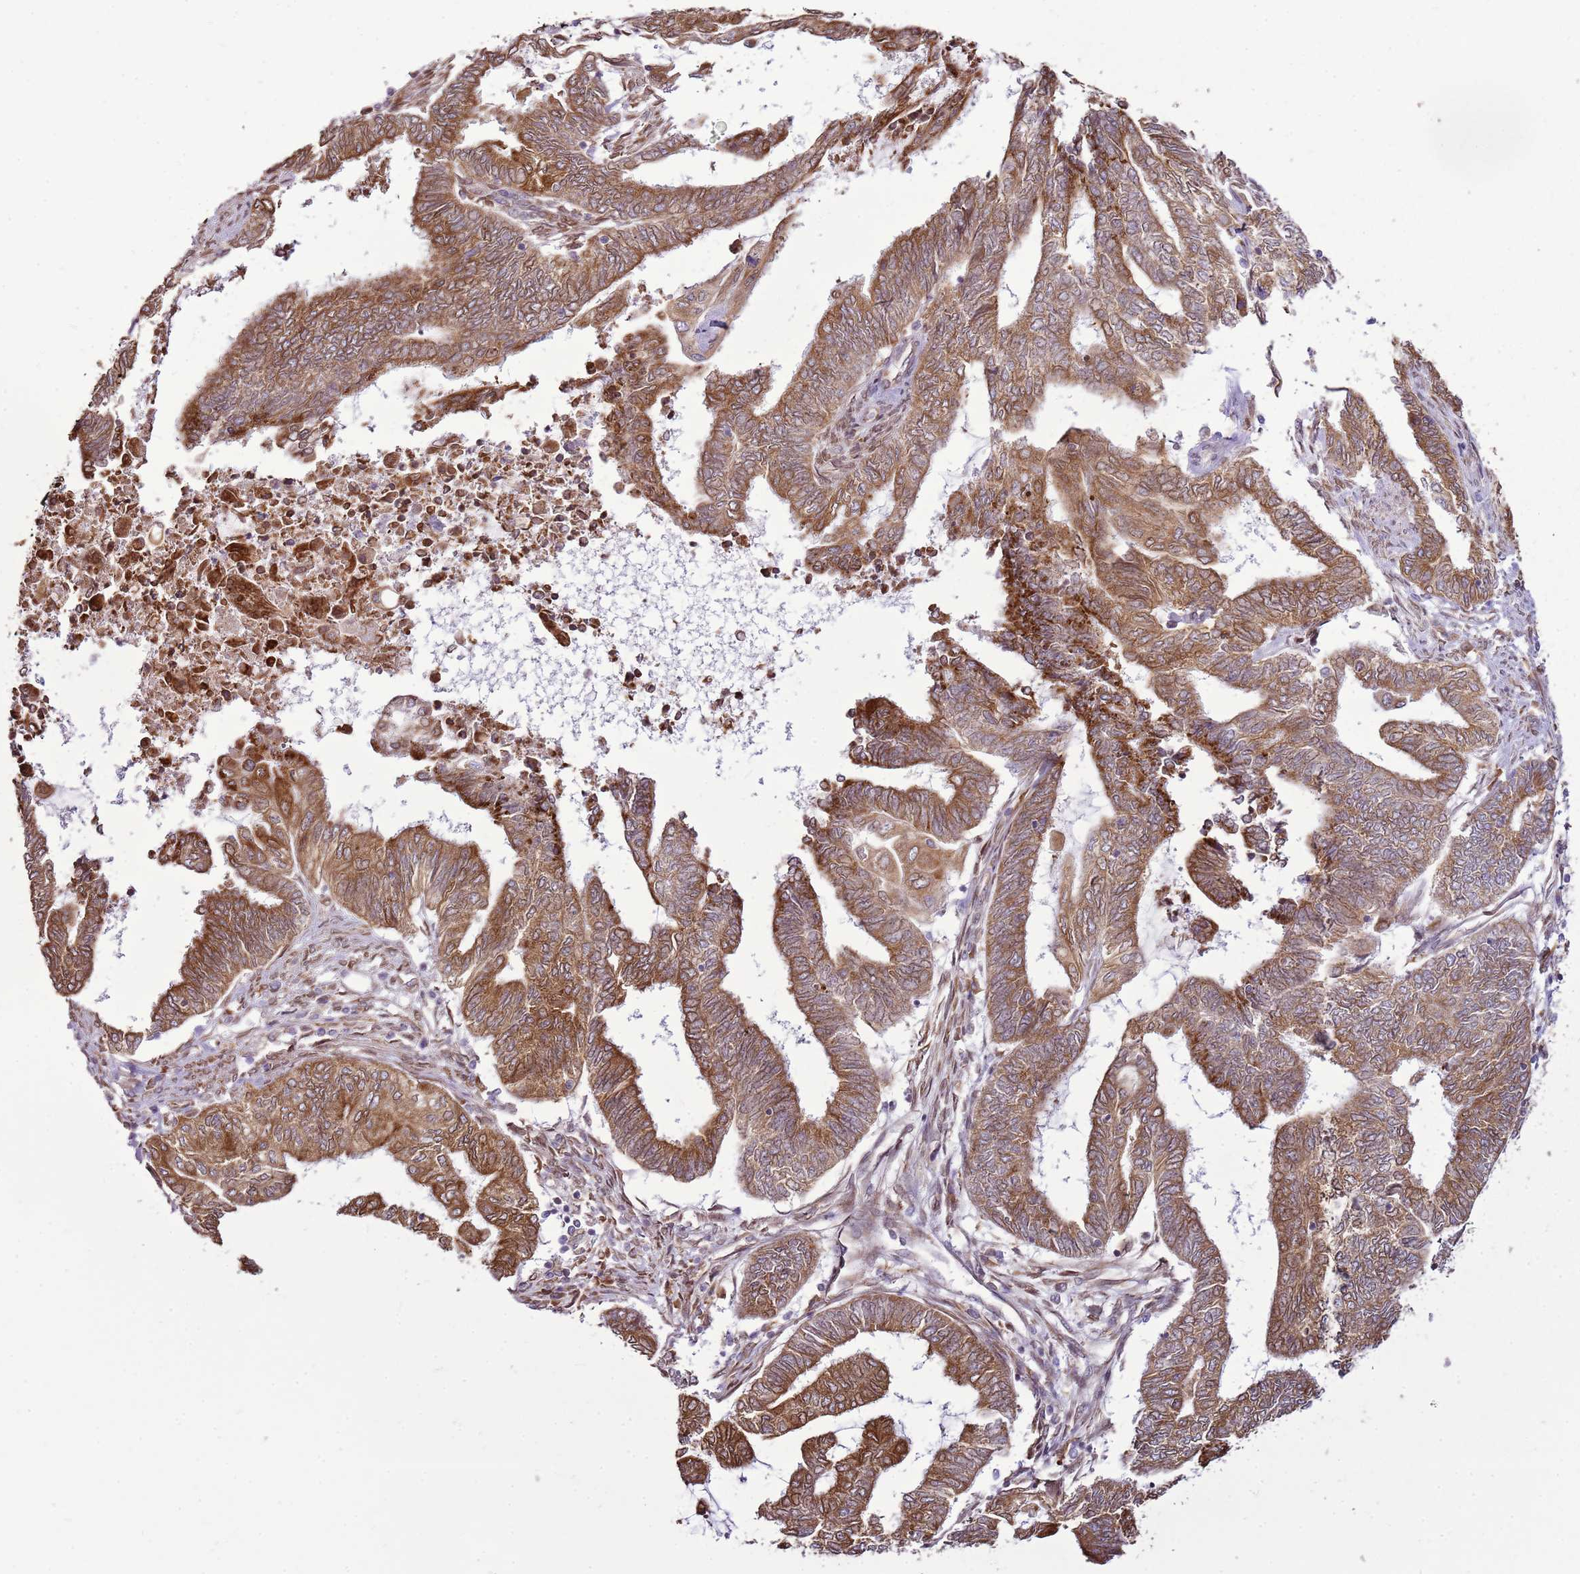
{"staining": {"intensity": "moderate", "quantity": ">75%", "location": "cytoplasmic/membranous"}, "tissue": "endometrial cancer", "cell_type": "Tumor cells", "image_type": "cancer", "snomed": [{"axis": "morphology", "description": "Adenocarcinoma, NOS"}, {"axis": "topography", "description": "Uterus"}, {"axis": "topography", "description": "Endometrium"}], "caption": "An IHC histopathology image of tumor tissue is shown. Protein staining in brown labels moderate cytoplasmic/membranous positivity in endometrial cancer within tumor cells.", "gene": "TMED10", "patient": {"sex": "female", "age": 70}}